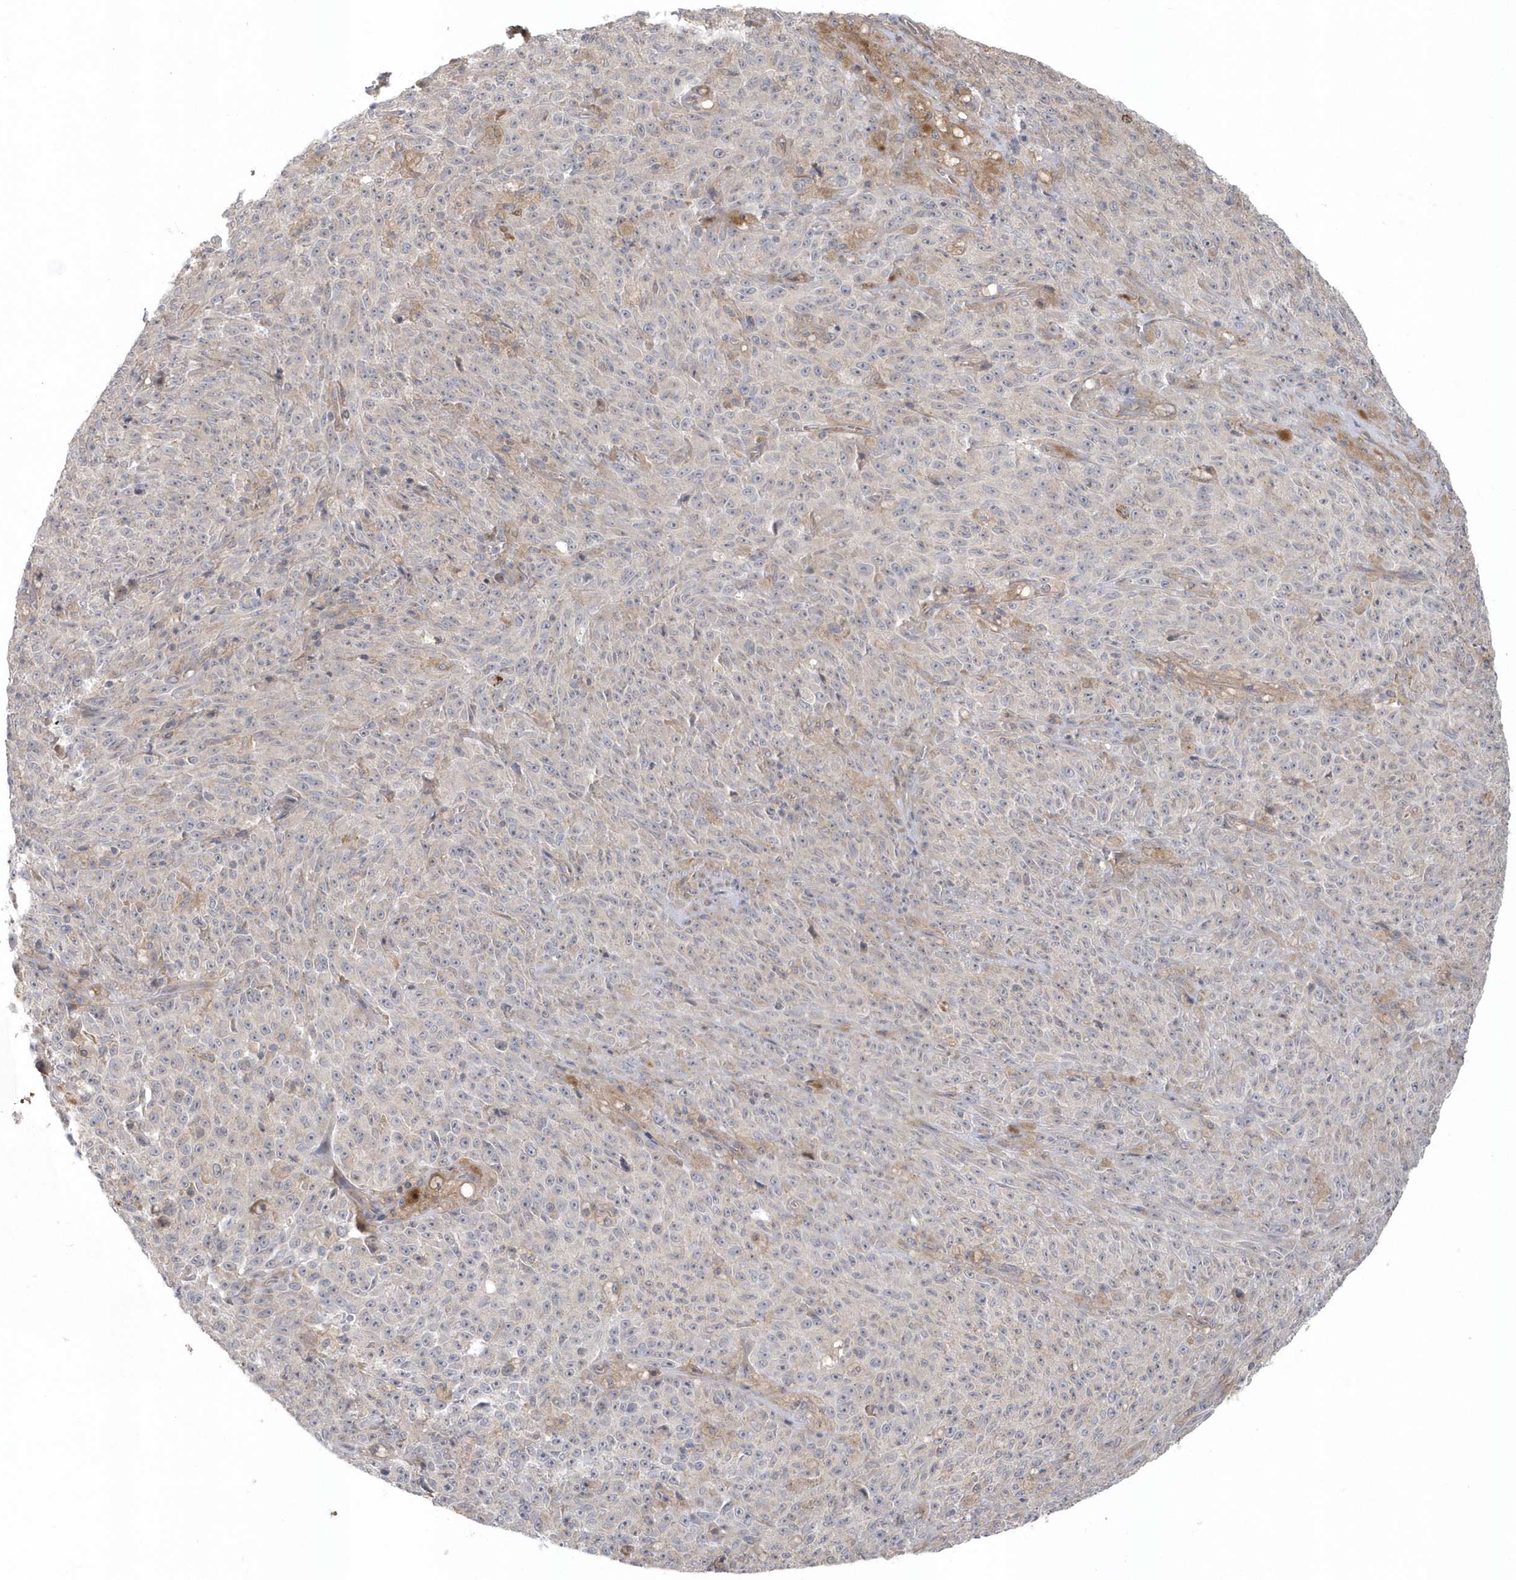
{"staining": {"intensity": "negative", "quantity": "none", "location": "none"}, "tissue": "melanoma", "cell_type": "Tumor cells", "image_type": "cancer", "snomed": [{"axis": "morphology", "description": "Malignant melanoma, NOS"}, {"axis": "topography", "description": "Skin"}], "caption": "A photomicrograph of malignant melanoma stained for a protein reveals no brown staining in tumor cells. Nuclei are stained in blue.", "gene": "ACTR1A", "patient": {"sex": "female", "age": 82}}